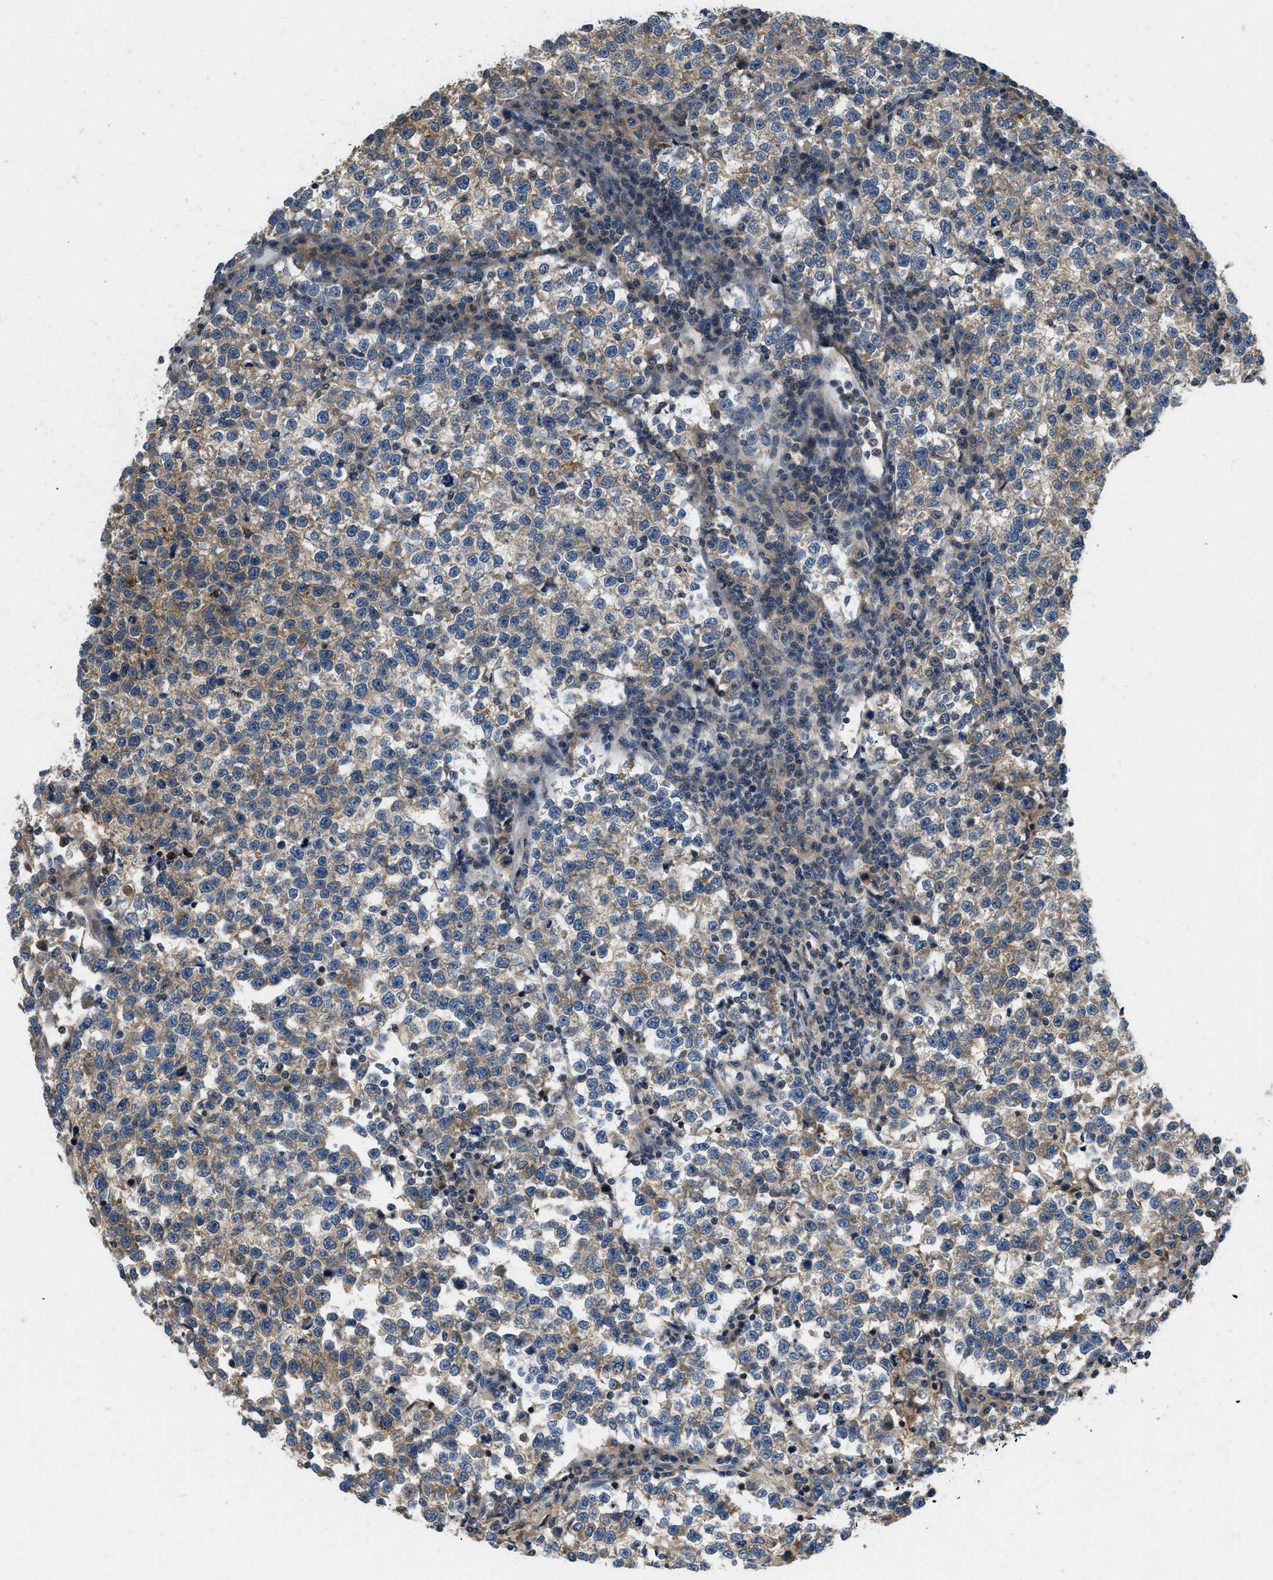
{"staining": {"intensity": "weak", "quantity": "25%-75%", "location": "cytoplasmic/membranous"}, "tissue": "testis cancer", "cell_type": "Tumor cells", "image_type": "cancer", "snomed": [{"axis": "morphology", "description": "Normal tissue, NOS"}, {"axis": "morphology", "description": "Seminoma, NOS"}, {"axis": "topography", "description": "Testis"}], "caption": "Protein expression by IHC reveals weak cytoplasmic/membranous positivity in approximately 25%-75% of tumor cells in testis cancer (seminoma).", "gene": "GPR31", "patient": {"sex": "male", "age": 43}}